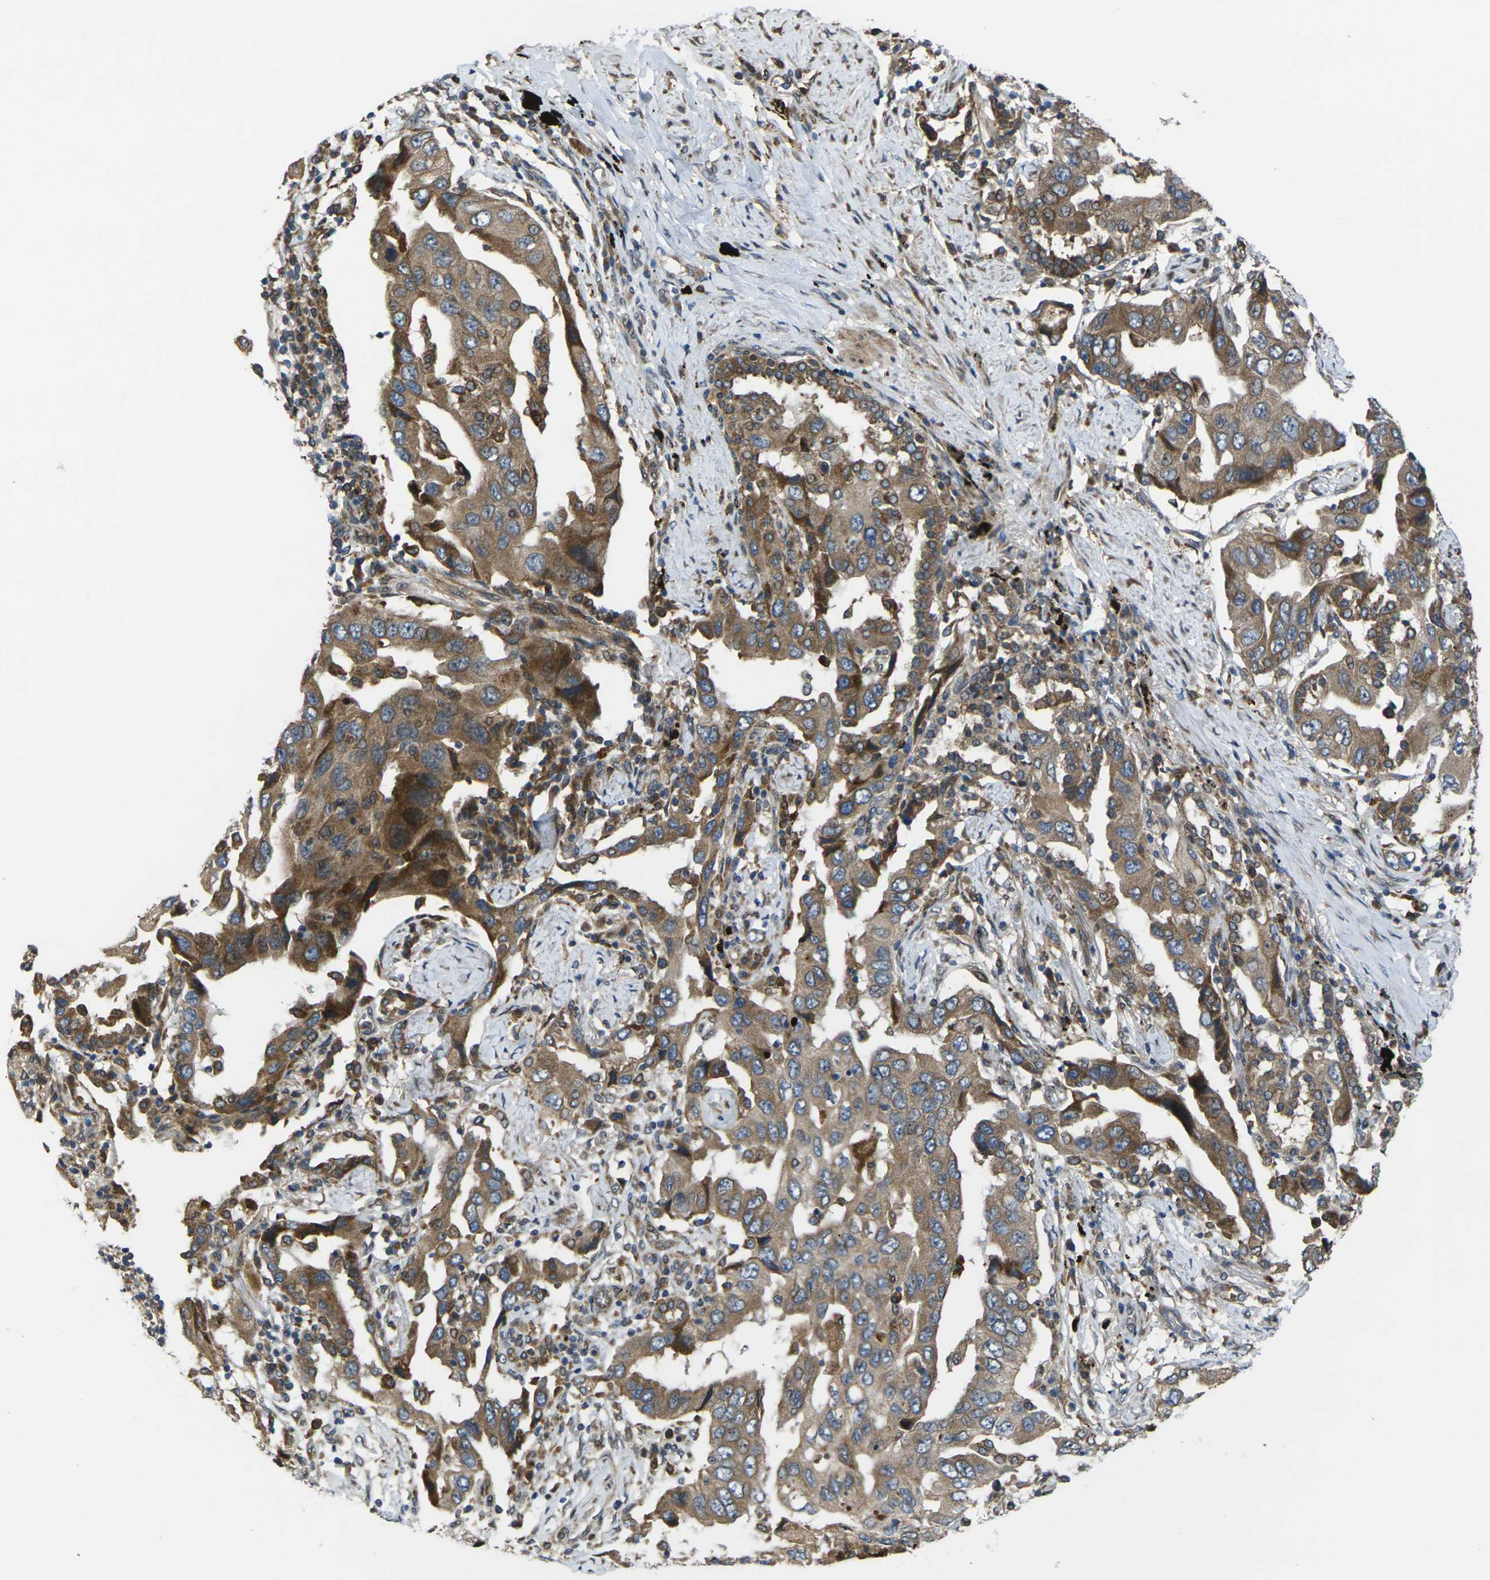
{"staining": {"intensity": "moderate", "quantity": ">75%", "location": "cytoplasmic/membranous"}, "tissue": "lung cancer", "cell_type": "Tumor cells", "image_type": "cancer", "snomed": [{"axis": "morphology", "description": "Adenocarcinoma, NOS"}, {"axis": "topography", "description": "Lung"}], "caption": "Immunohistochemical staining of lung cancer demonstrates medium levels of moderate cytoplasmic/membranous expression in about >75% of tumor cells. (DAB (3,3'-diaminobenzidine) = brown stain, brightfield microscopy at high magnification).", "gene": "FZD1", "patient": {"sex": "female", "age": 65}}